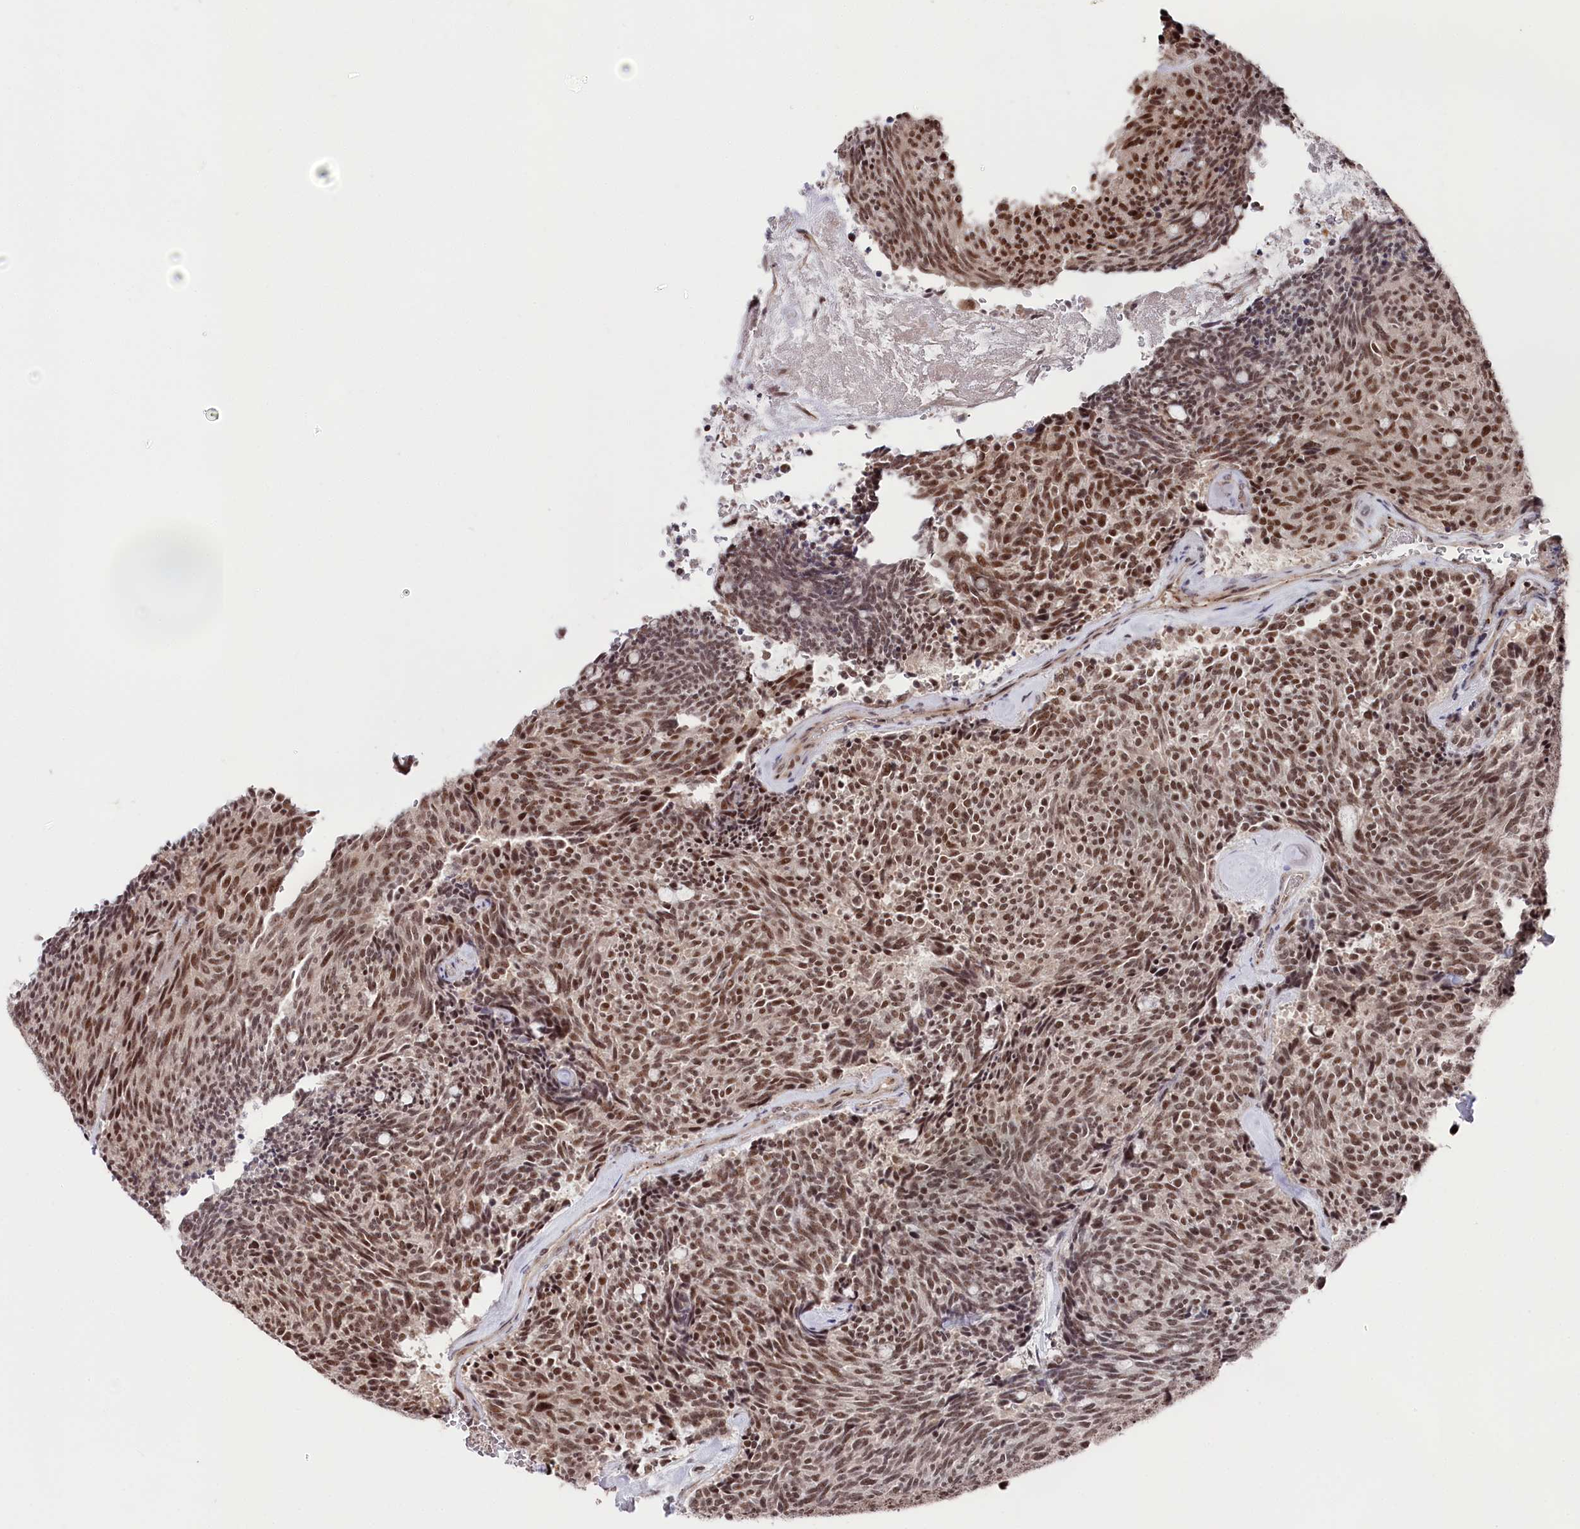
{"staining": {"intensity": "moderate", "quantity": ">75%", "location": "nuclear"}, "tissue": "carcinoid", "cell_type": "Tumor cells", "image_type": "cancer", "snomed": [{"axis": "morphology", "description": "Carcinoid, malignant, NOS"}, {"axis": "topography", "description": "Pancreas"}], "caption": "There is medium levels of moderate nuclear expression in tumor cells of carcinoid, as demonstrated by immunohistochemical staining (brown color).", "gene": "POLR2H", "patient": {"sex": "female", "age": 54}}